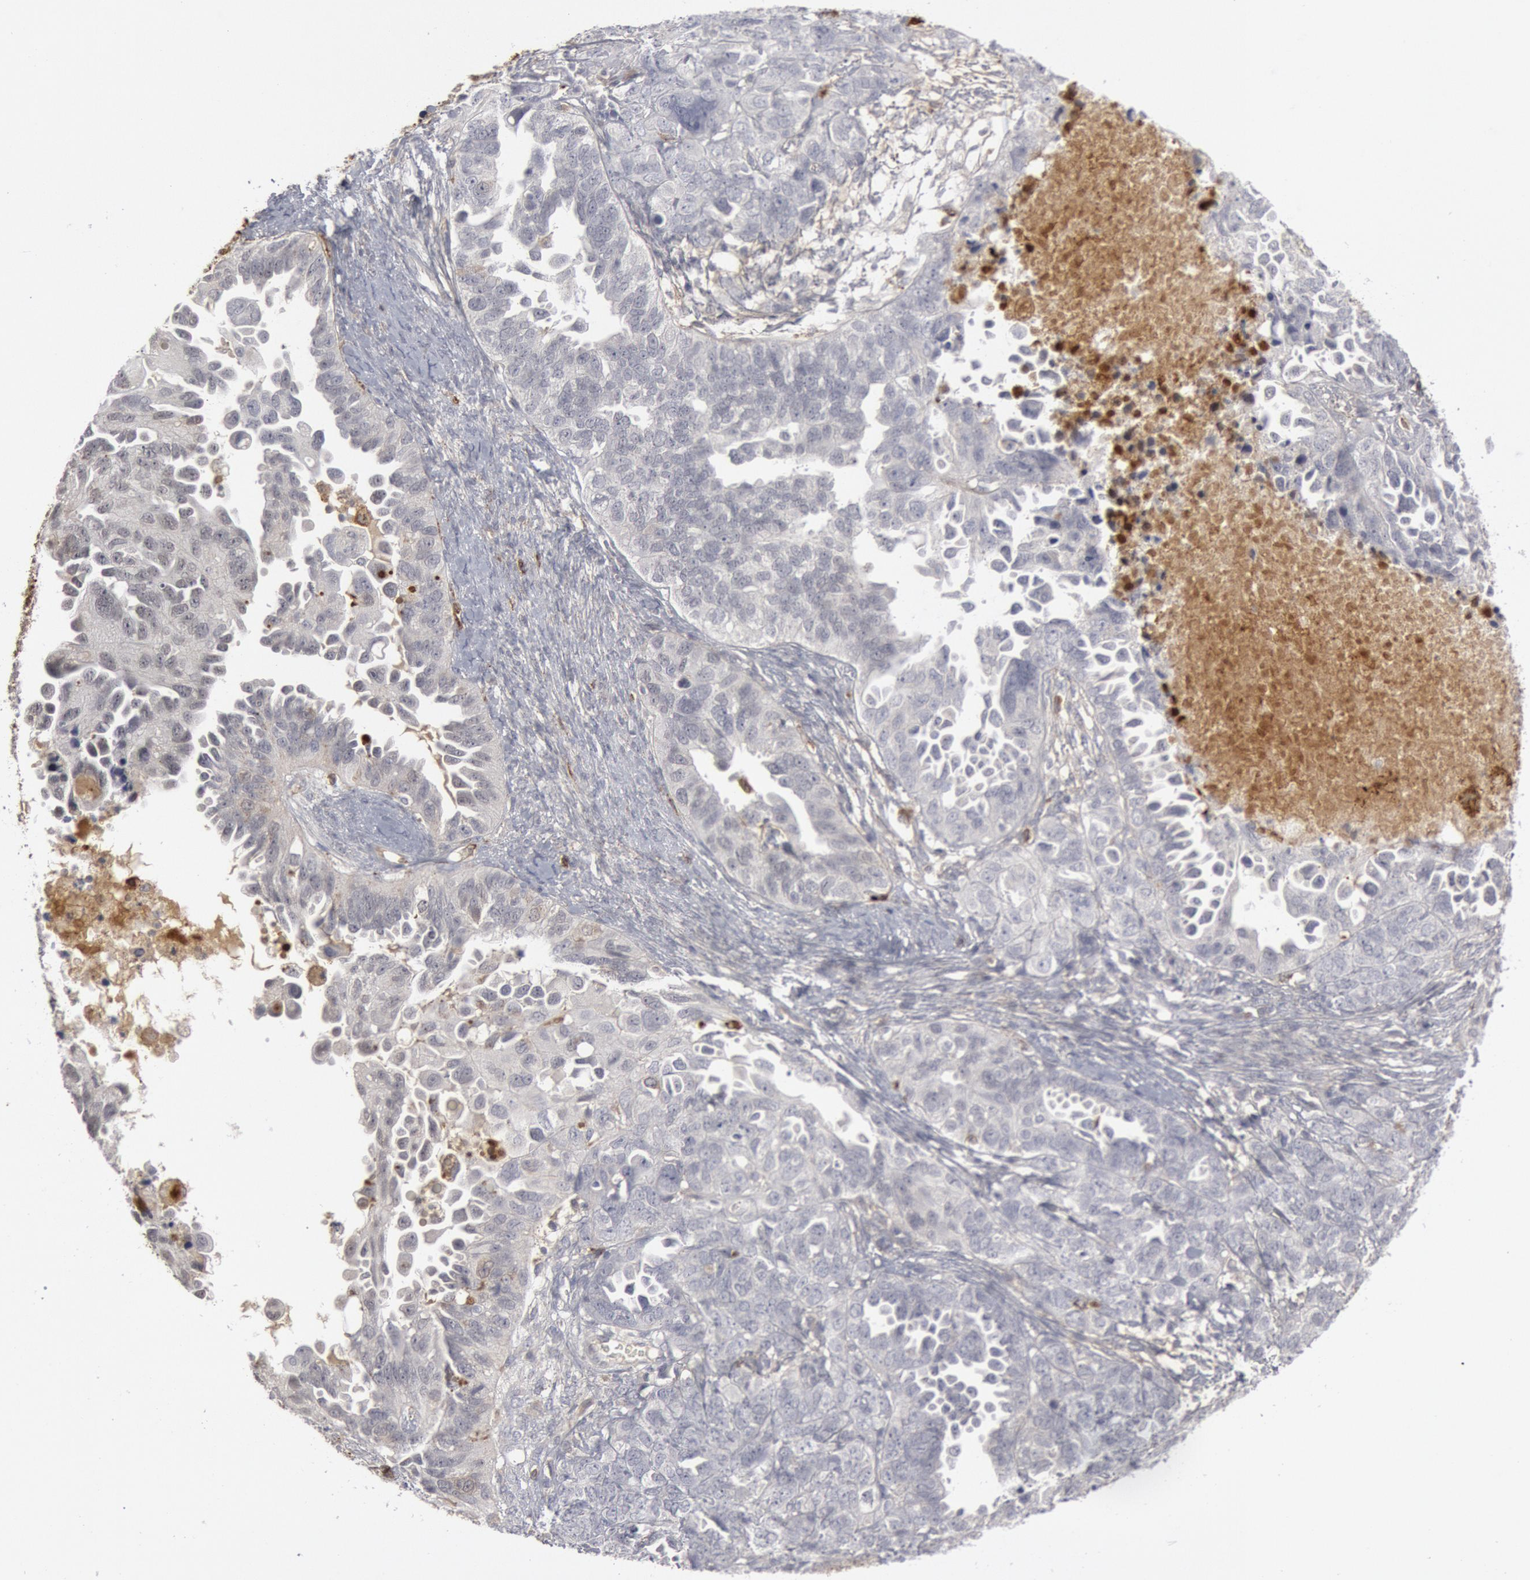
{"staining": {"intensity": "negative", "quantity": "none", "location": "none"}, "tissue": "ovarian cancer", "cell_type": "Tumor cells", "image_type": "cancer", "snomed": [{"axis": "morphology", "description": "Cystadenocarcinoma, serous, NOS"}, {"axis": "topography", "description": "Ovary"}], "caption": "This is an immunohistochemistry (IHC) histopathology image of ovarian serous cystadenocarcinoma. There is no positivity in tumor cells.", "gene": "C1QC", "patient": {"sex": "female", "age": 82}}